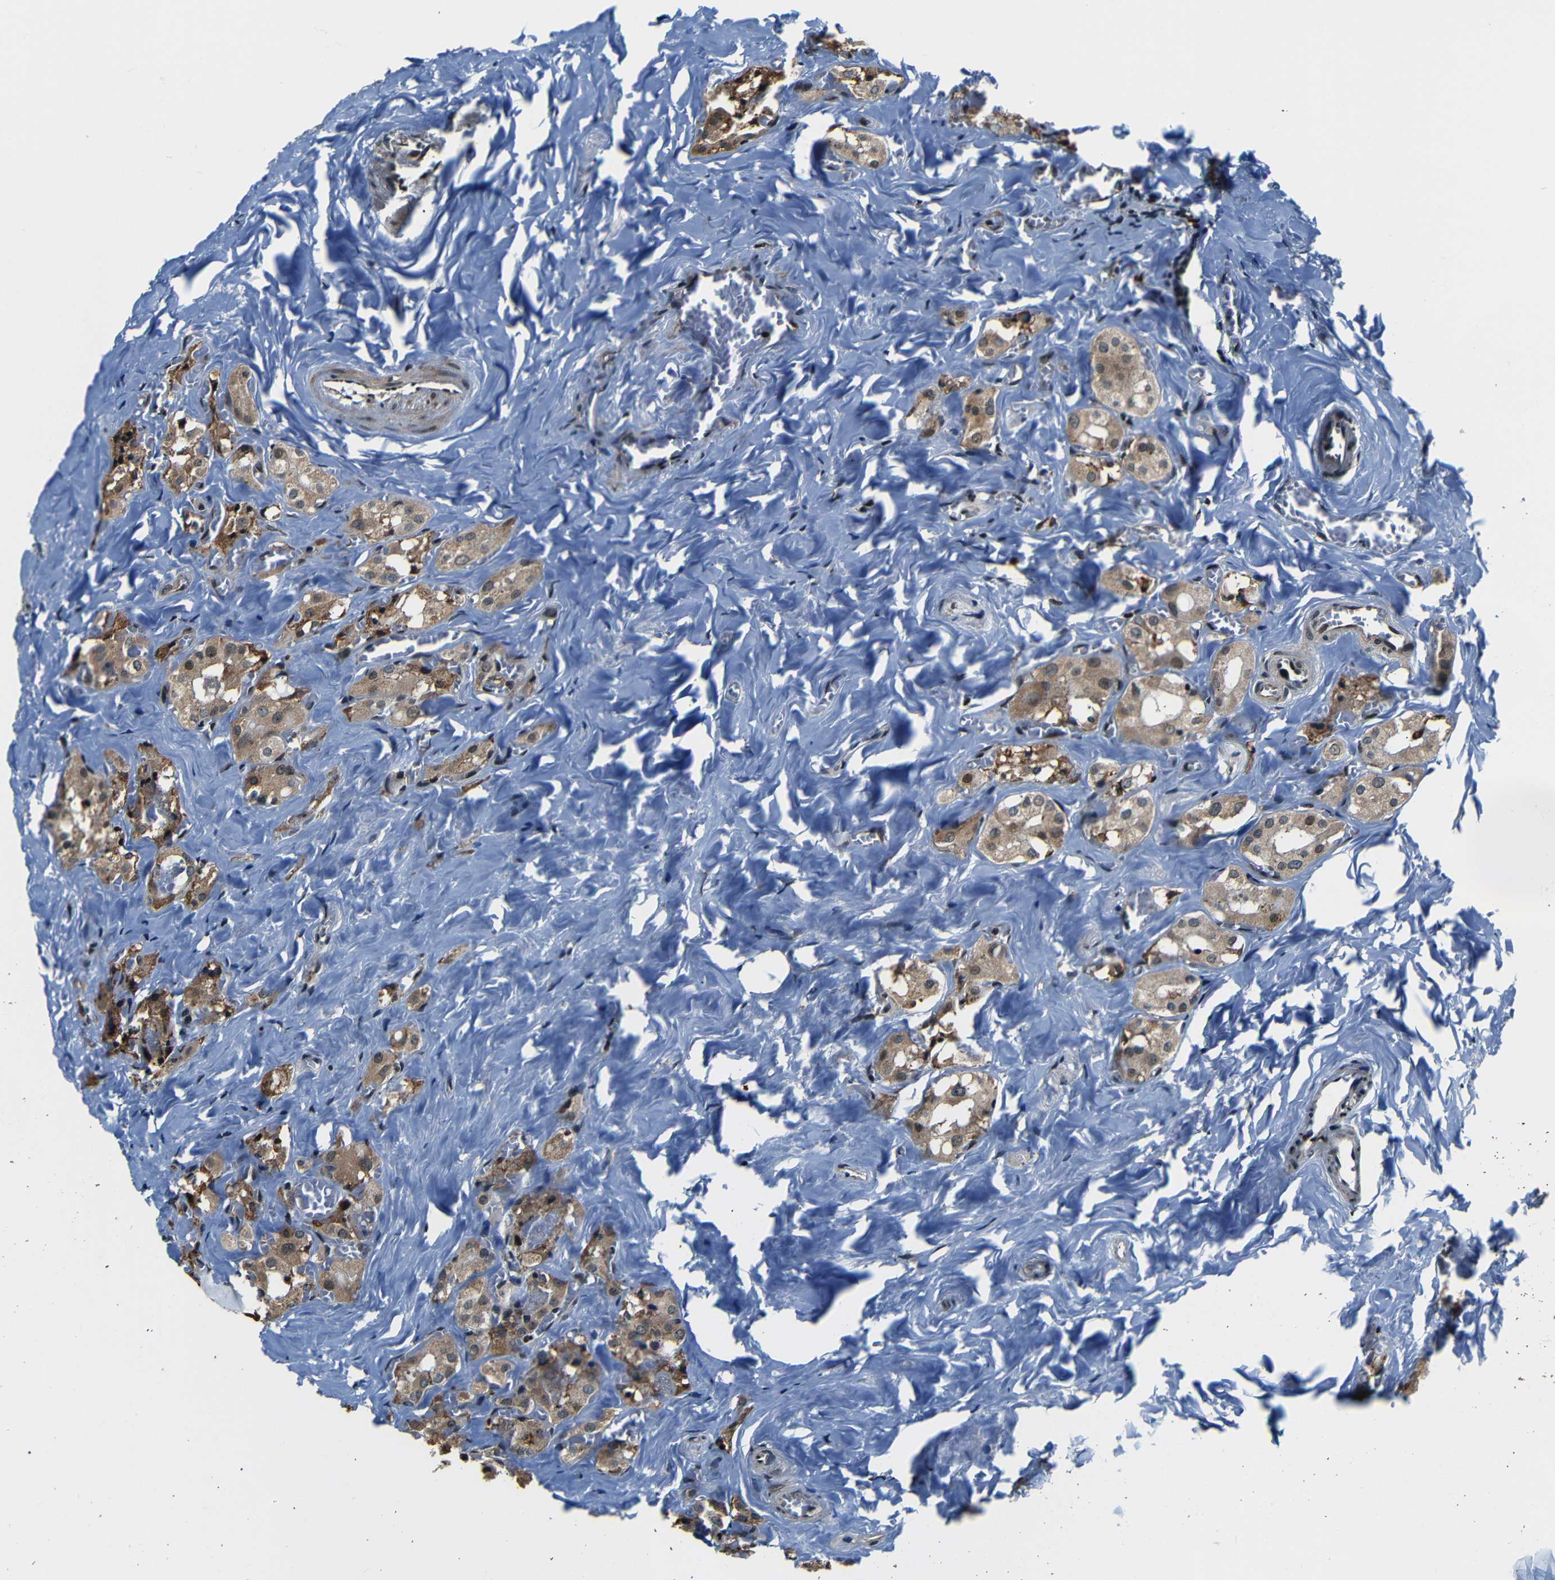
{"staining": {"intensity": "moderate", "quantity": "25%-75%", "location": "cytoplasmic/membranous,nuclear"}, "tissue": "parathyroid gland", "cell_type": "Glandular cells", "image_type": "normal", "snomed": [{"axis": "morphology", "description": "Normal tissue, NOS"}, {"axis": "morphology", "description": "Atrophy, NOS"}, {"axis": "topography", "description": "Parathyroid gland"}], "caption": "An immunohistochemistry (IHC) micrograph of benign tissue is shown. Protein staining in brown shows moderate cytoplasmic/membranous,nuclear positivity in parathyroid gland within glandular cells. (IHC, brightfield microscopy, high magnification).", "gene": "NCBP3", "patient": {"sex": "female", "age": 54}}